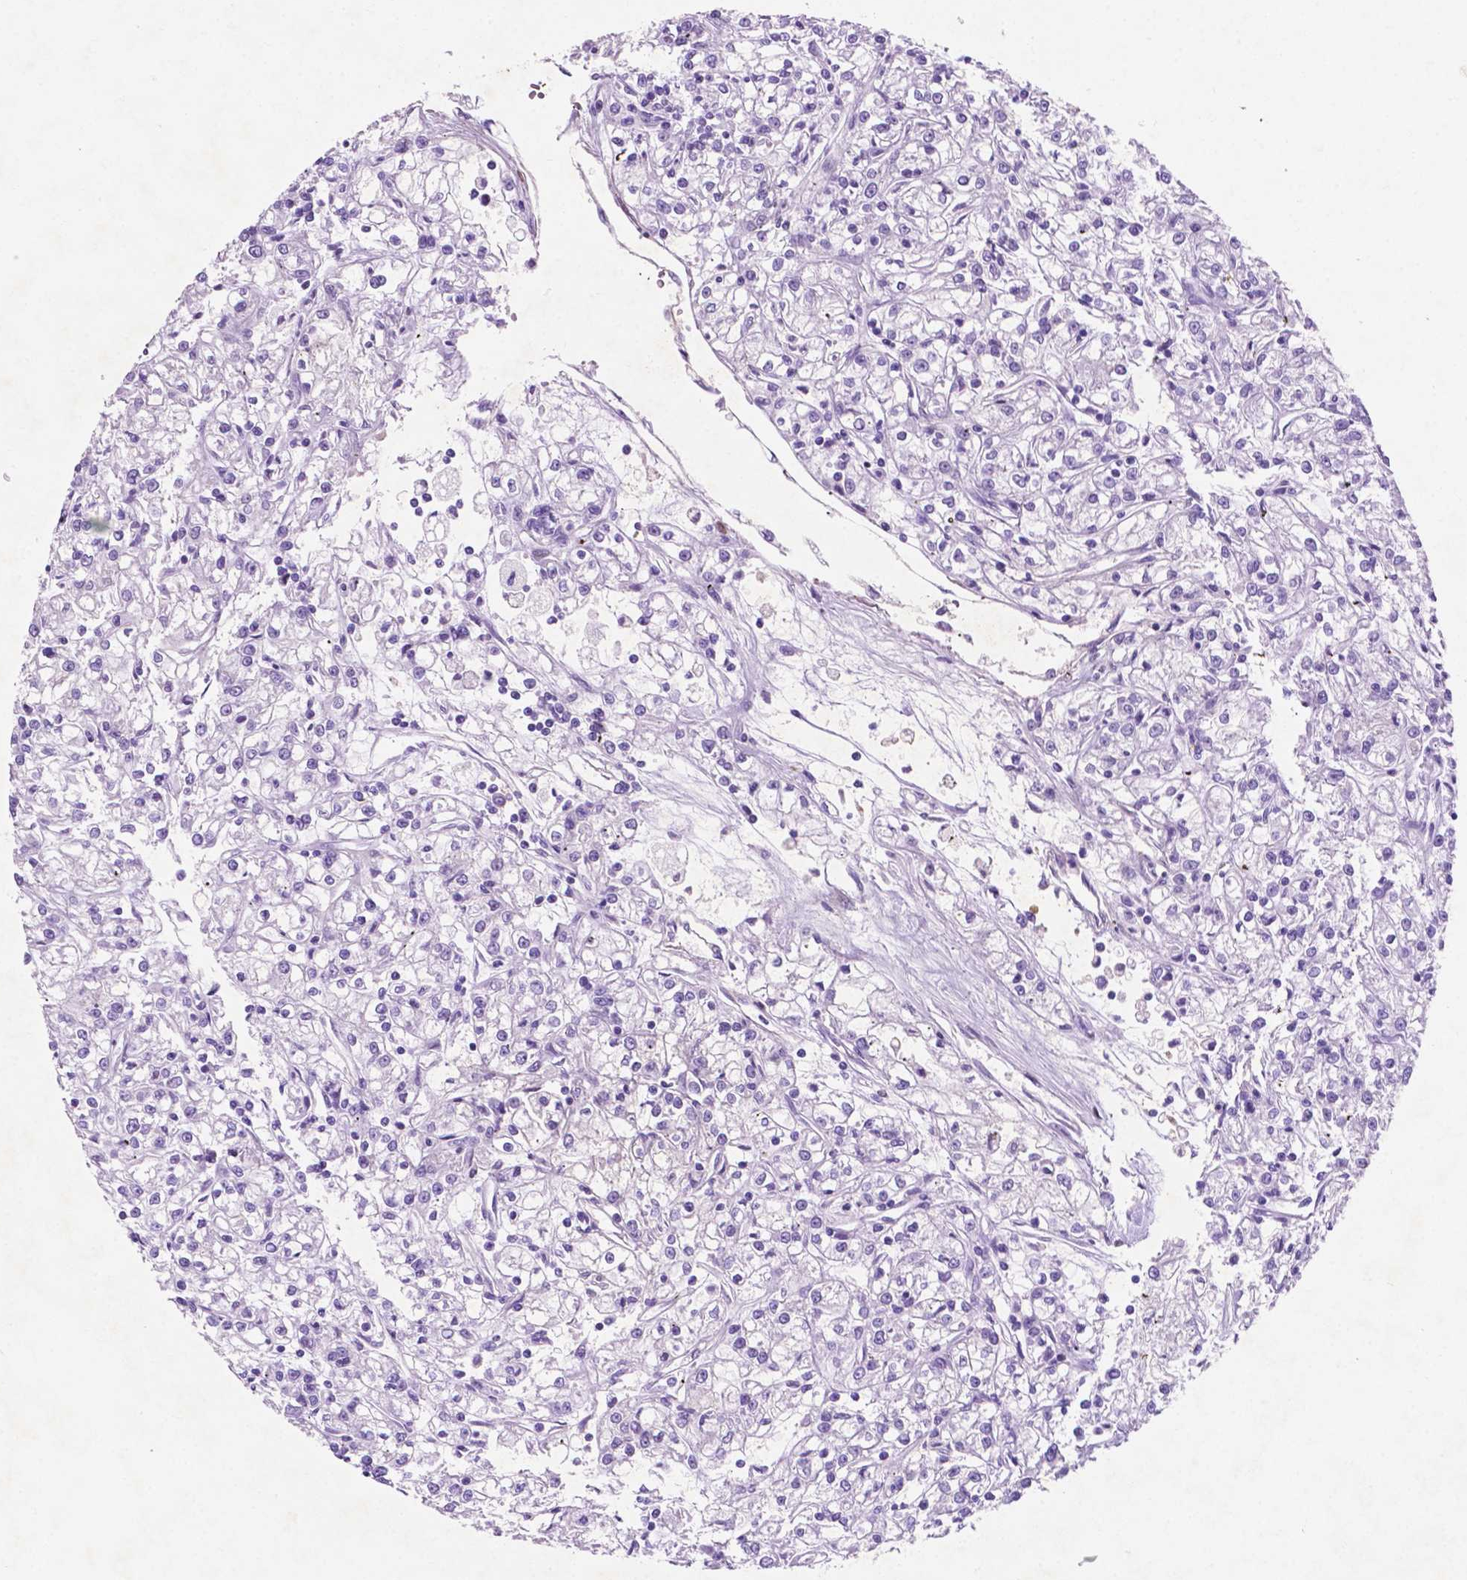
{"staining": {"intensity": "negative", "quantity": "none", "location": "none"}, "tissue": "renal cancer", "cell_type": "Tumor cells", "image_type": "cancer", "snomed": [{"axis": "morphology", "description": "Adenocarcinoma, NOS"}, {"axis": "topography", "description": "Kidney"}], "caption": "DAB (3,3'-diaminobenzidine) immunohistochemical staining of renal cancer (adenocarcinoma) demonstrates no significant positivity in tumor cells.", "gene": "ASPG", "patient": {"sex": "female", "age": 59}}